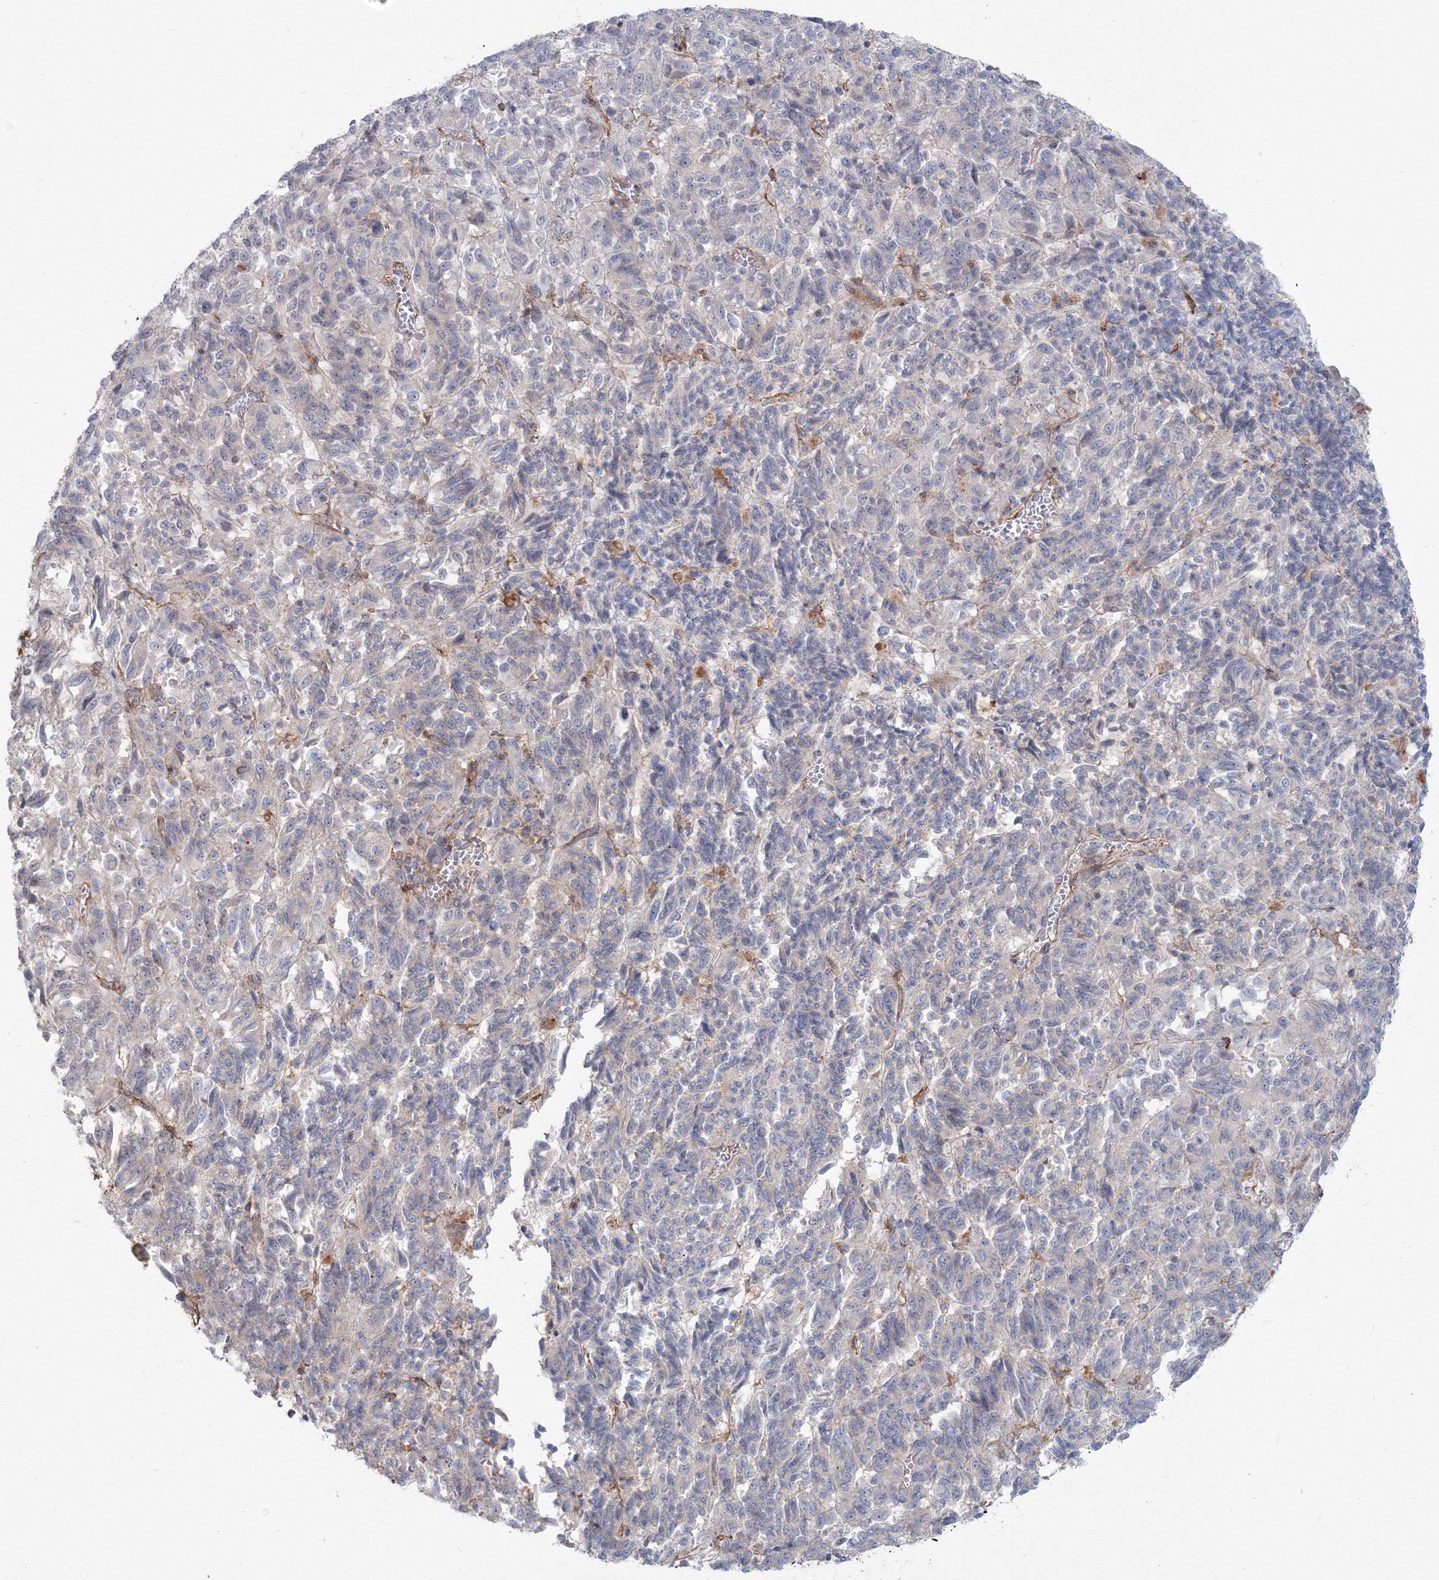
{"staining": {"intensity": "negative", "quantity": "none", "location": "none"}, "tissue": "melanoma", "cell_type": "Tumor cells", "image_type": "cancer", "snomed": [{"axis": "morphology", "description": "Malignant melanoma, Metastatic site"}, {"axis": "topography", "description": "Lung"}], "caption": "Human malignant melanoma (metastatic site) stained for a protein using IHC demonstrates no expression in tumor cells.", "gene": "SH3PXD2A", "patient": {"sex": "male", "age": 64}}